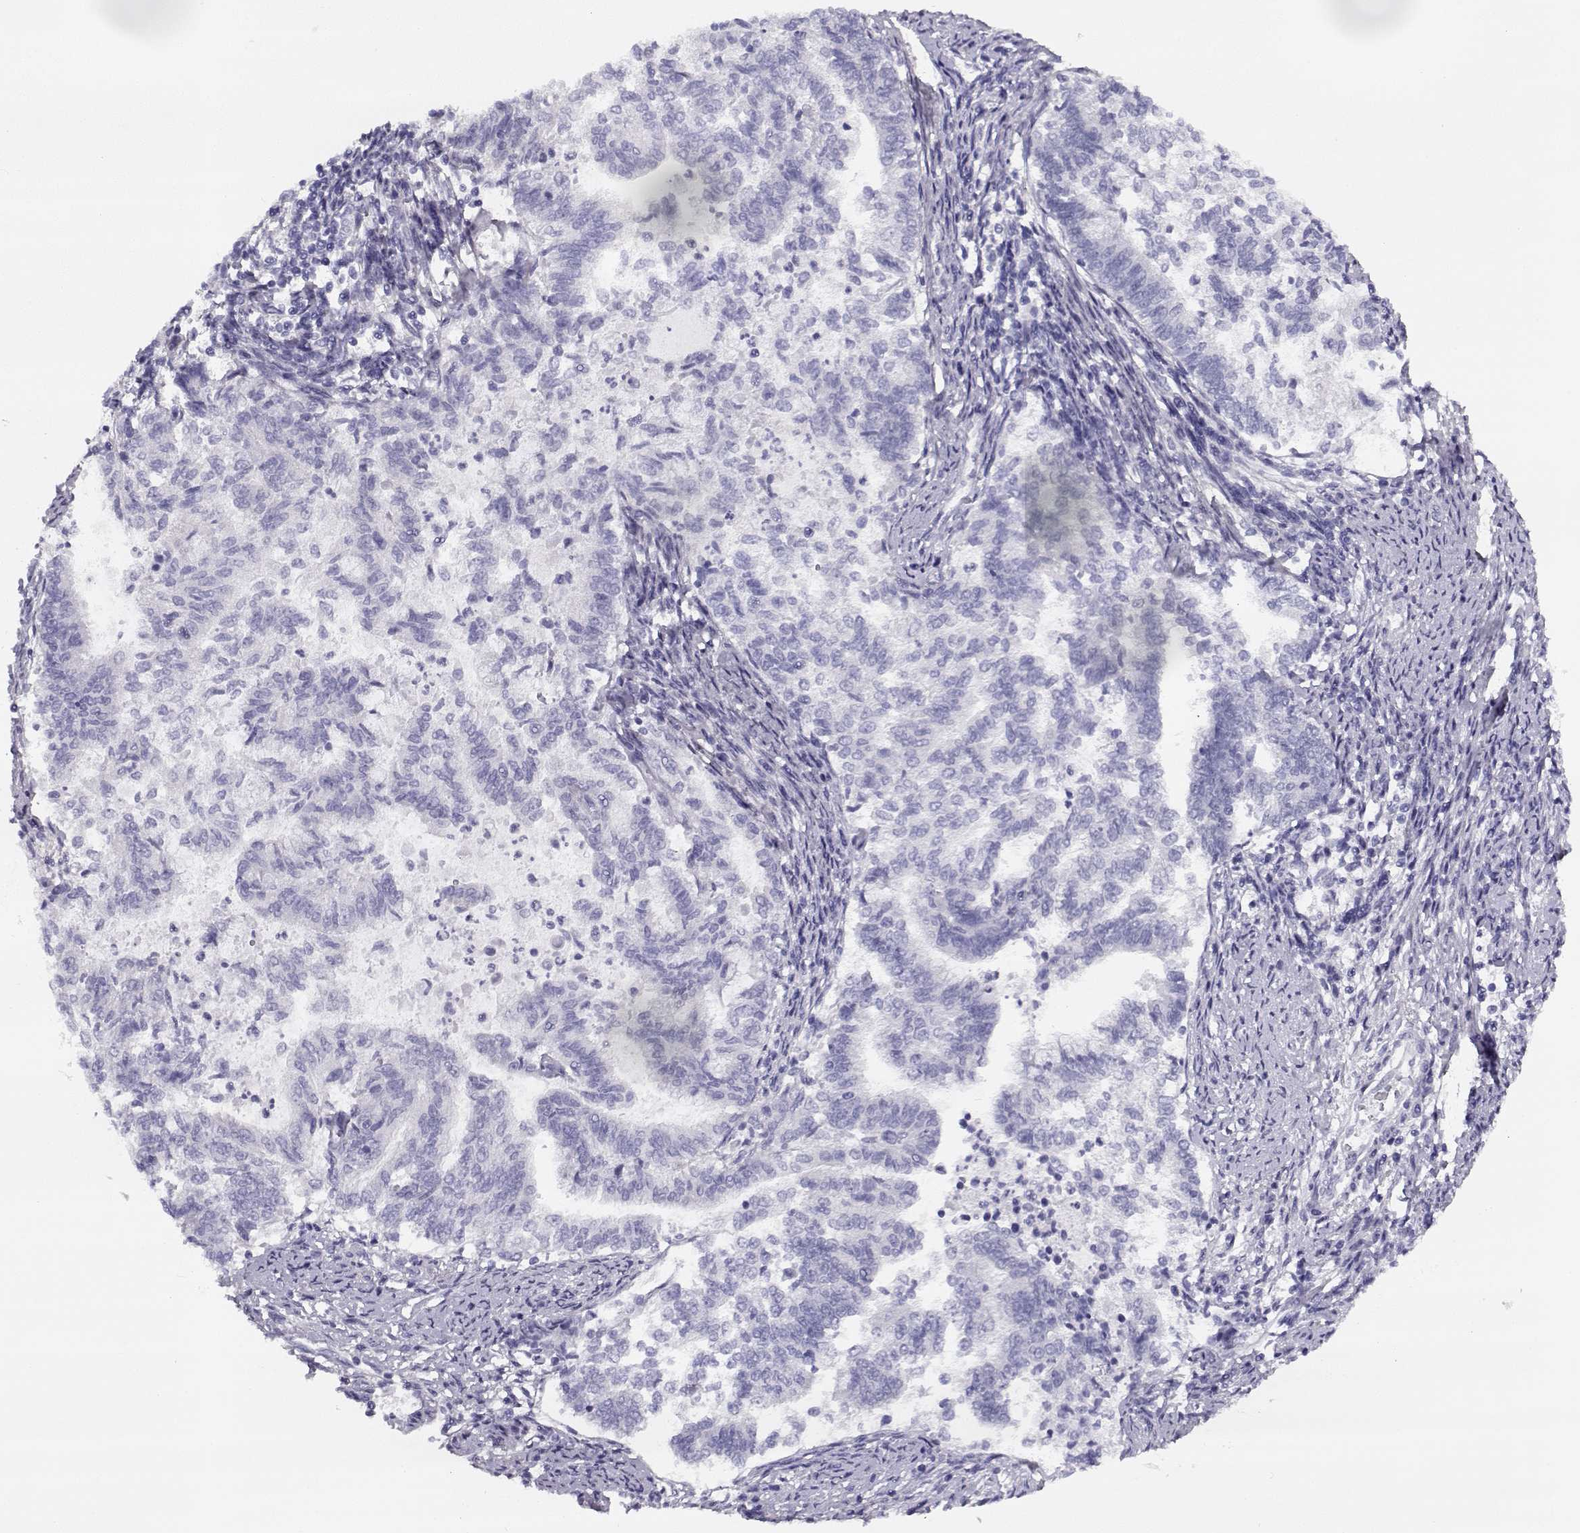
{"staining": {"intensity": "negative", "quantity": "none", "location": "none"}, "tissue": "endometrial cancer", "cell_type": "Tumor cells", "image_type": "cancer", "snomed": [{"axis": "morphology", "description": "Adenocarcinoma, NOS"}, {"axis": "topography", "description": "Endometrium"}], "caption": "Immunohistochemistry (IHC) image of endometrial cancer stained for a protein (brown), which reveals no positivity in tumor cells.", "gene": "CREB3L3", "patient": {"sex": "female", "age": 65}}